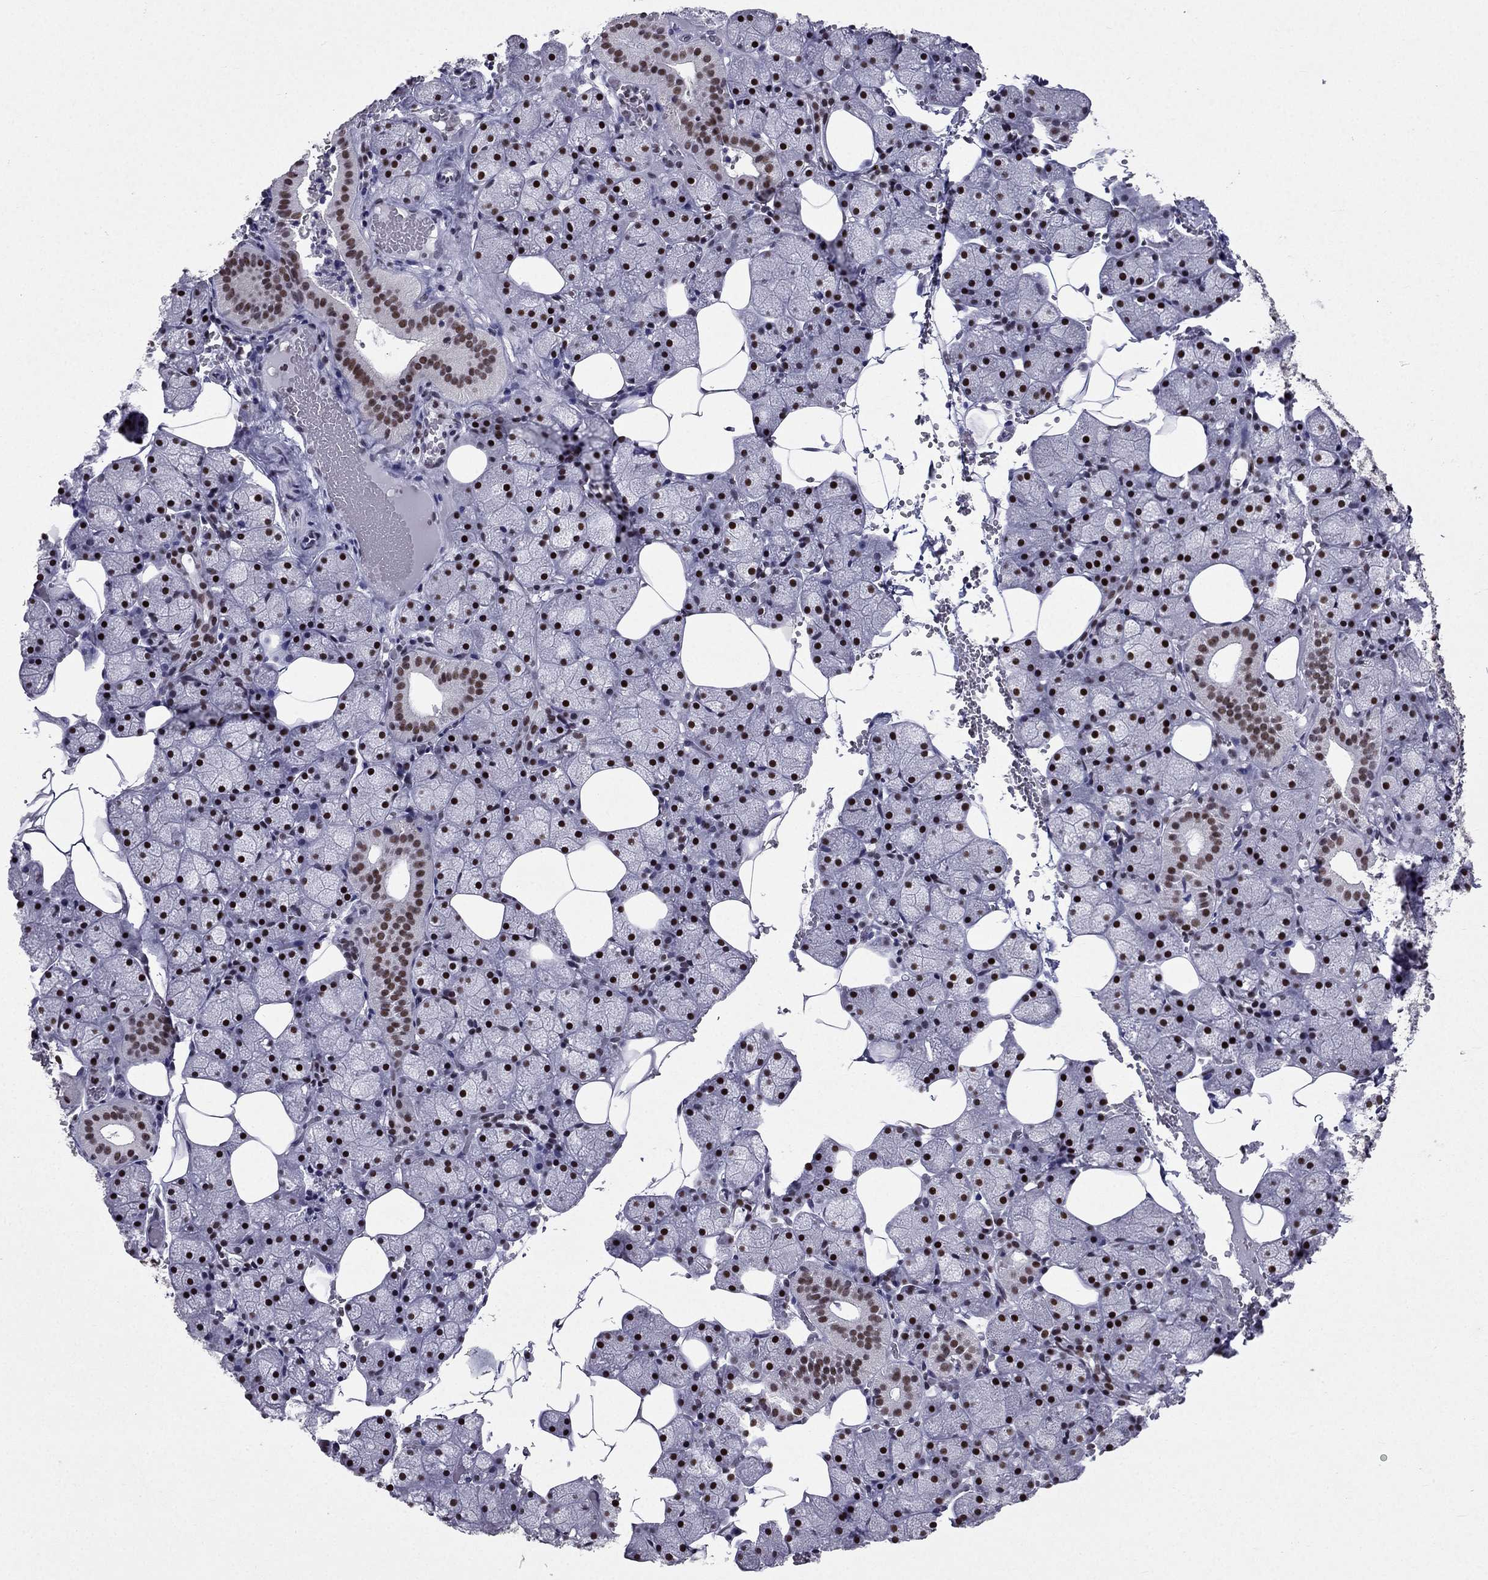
{"staining": {"intensity": "strong", "quantity": "25%-75%", "location": "nuclear"}, "tissue": "salivary gland", "cell_type": "Glandular cells", "image_type": "normal", "snomed": [{"axis": "morphology", "description": "Normal tissue, NOS"}, {"axis": "topography", "description": "Salivary gland"}], "caption": "Salivary gland stained with a brown dye exhibits strong nuclear positive staining in about 25%-75% of glandular cells.", "gene": "ZNF420", "patient": {"sex": "male", "age": 38}}